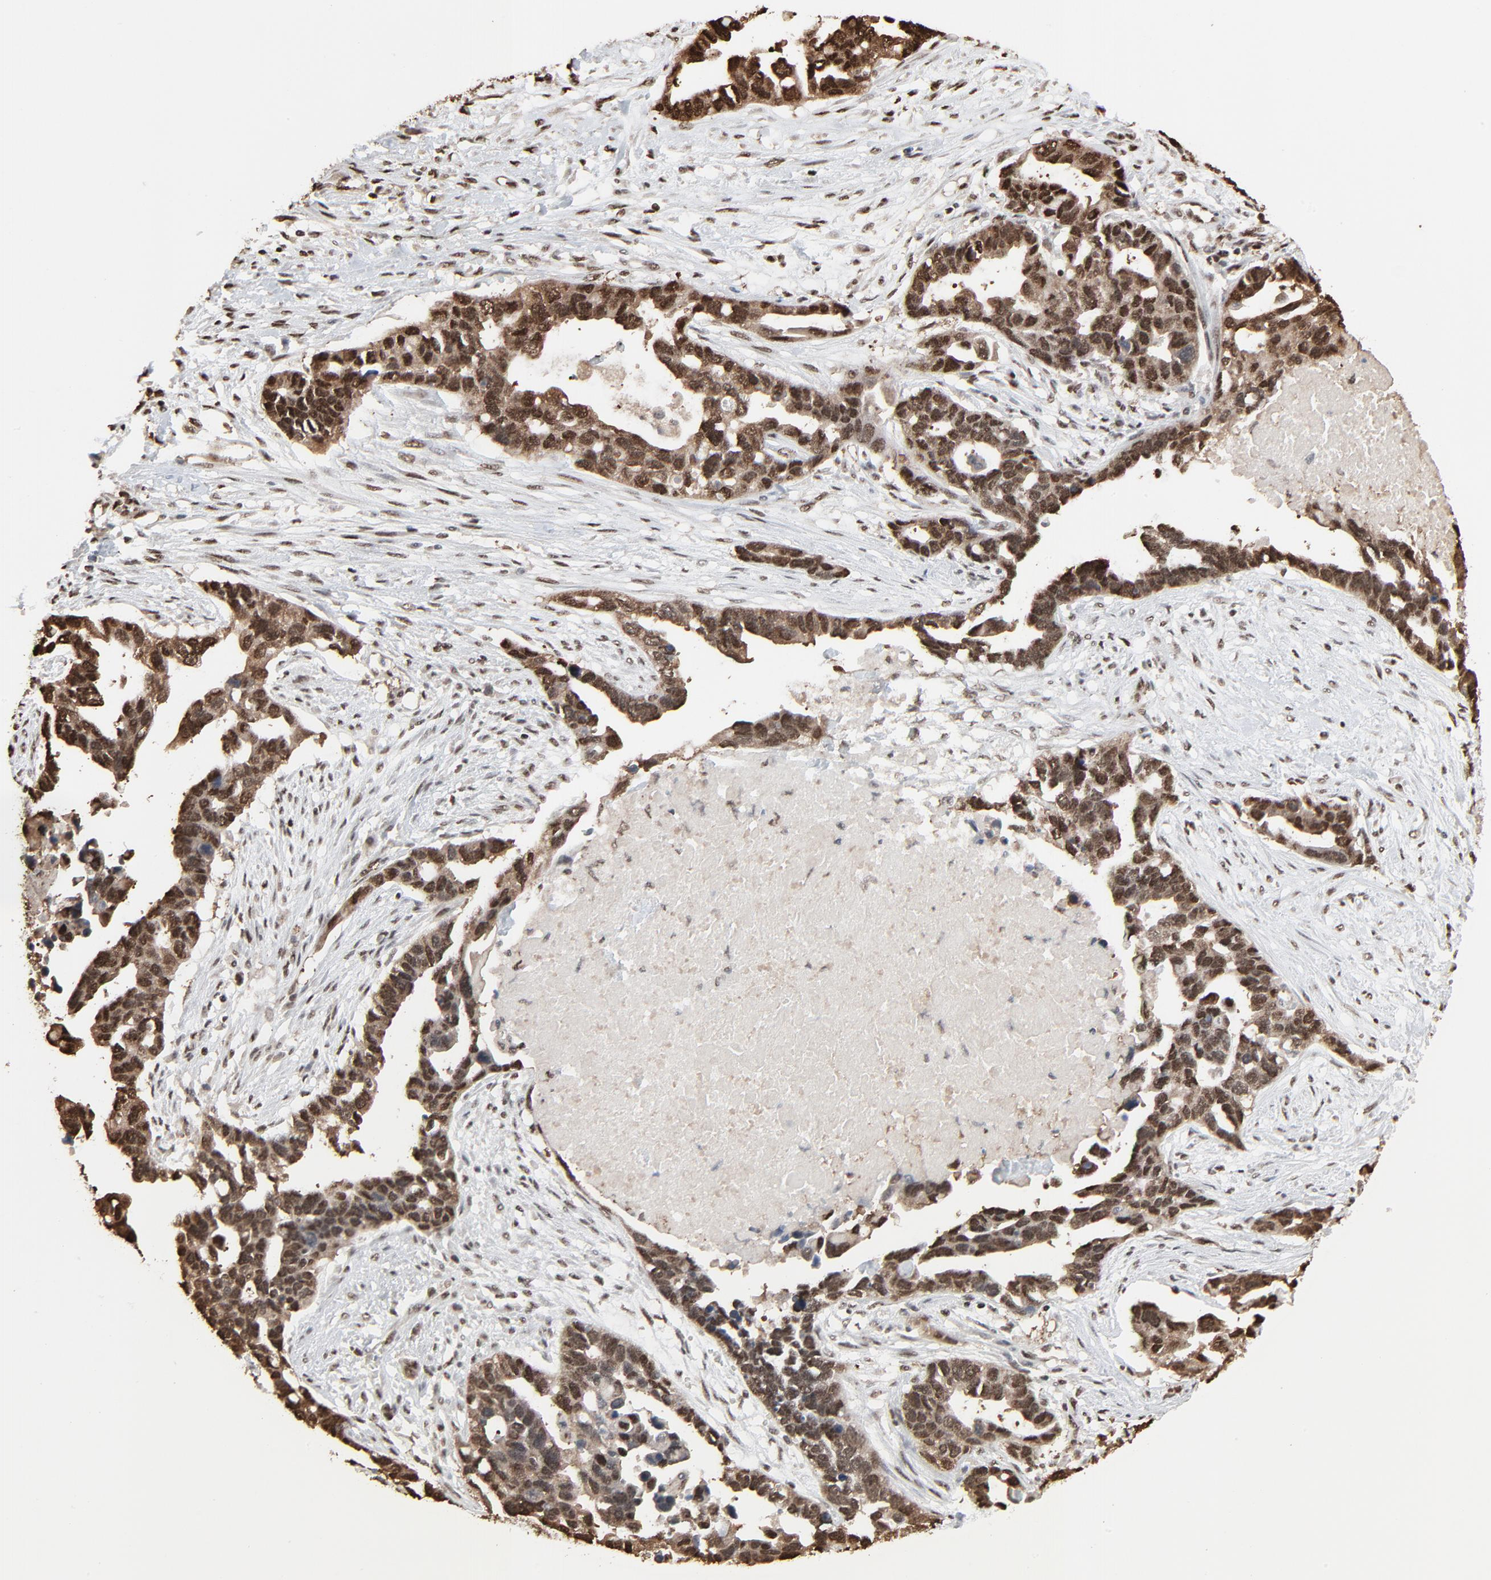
{"staining": {"intensity": "strong", "quantity": ">75%", "location": "cytoplasmic/membranous,nuclear"}, "tissue": "ovarian cancer", "cell_type": "Tumor cells", "image_type": "cancer", "snomed": [{"axis": "morphology", "description": "Cystadenocarcinoma, serous, NOS"}, {"axis": "topography", "description": "Ovary"}], "caption": "Protein staining by IHC demonstrates strong cytoplasmic/membranous and nuclear staining in about >75% of tumor cells in serous cystadenocarcinoma (ovarian).", "gene": "MEIS2", "patient": {"sex": "female", "age": 54}}